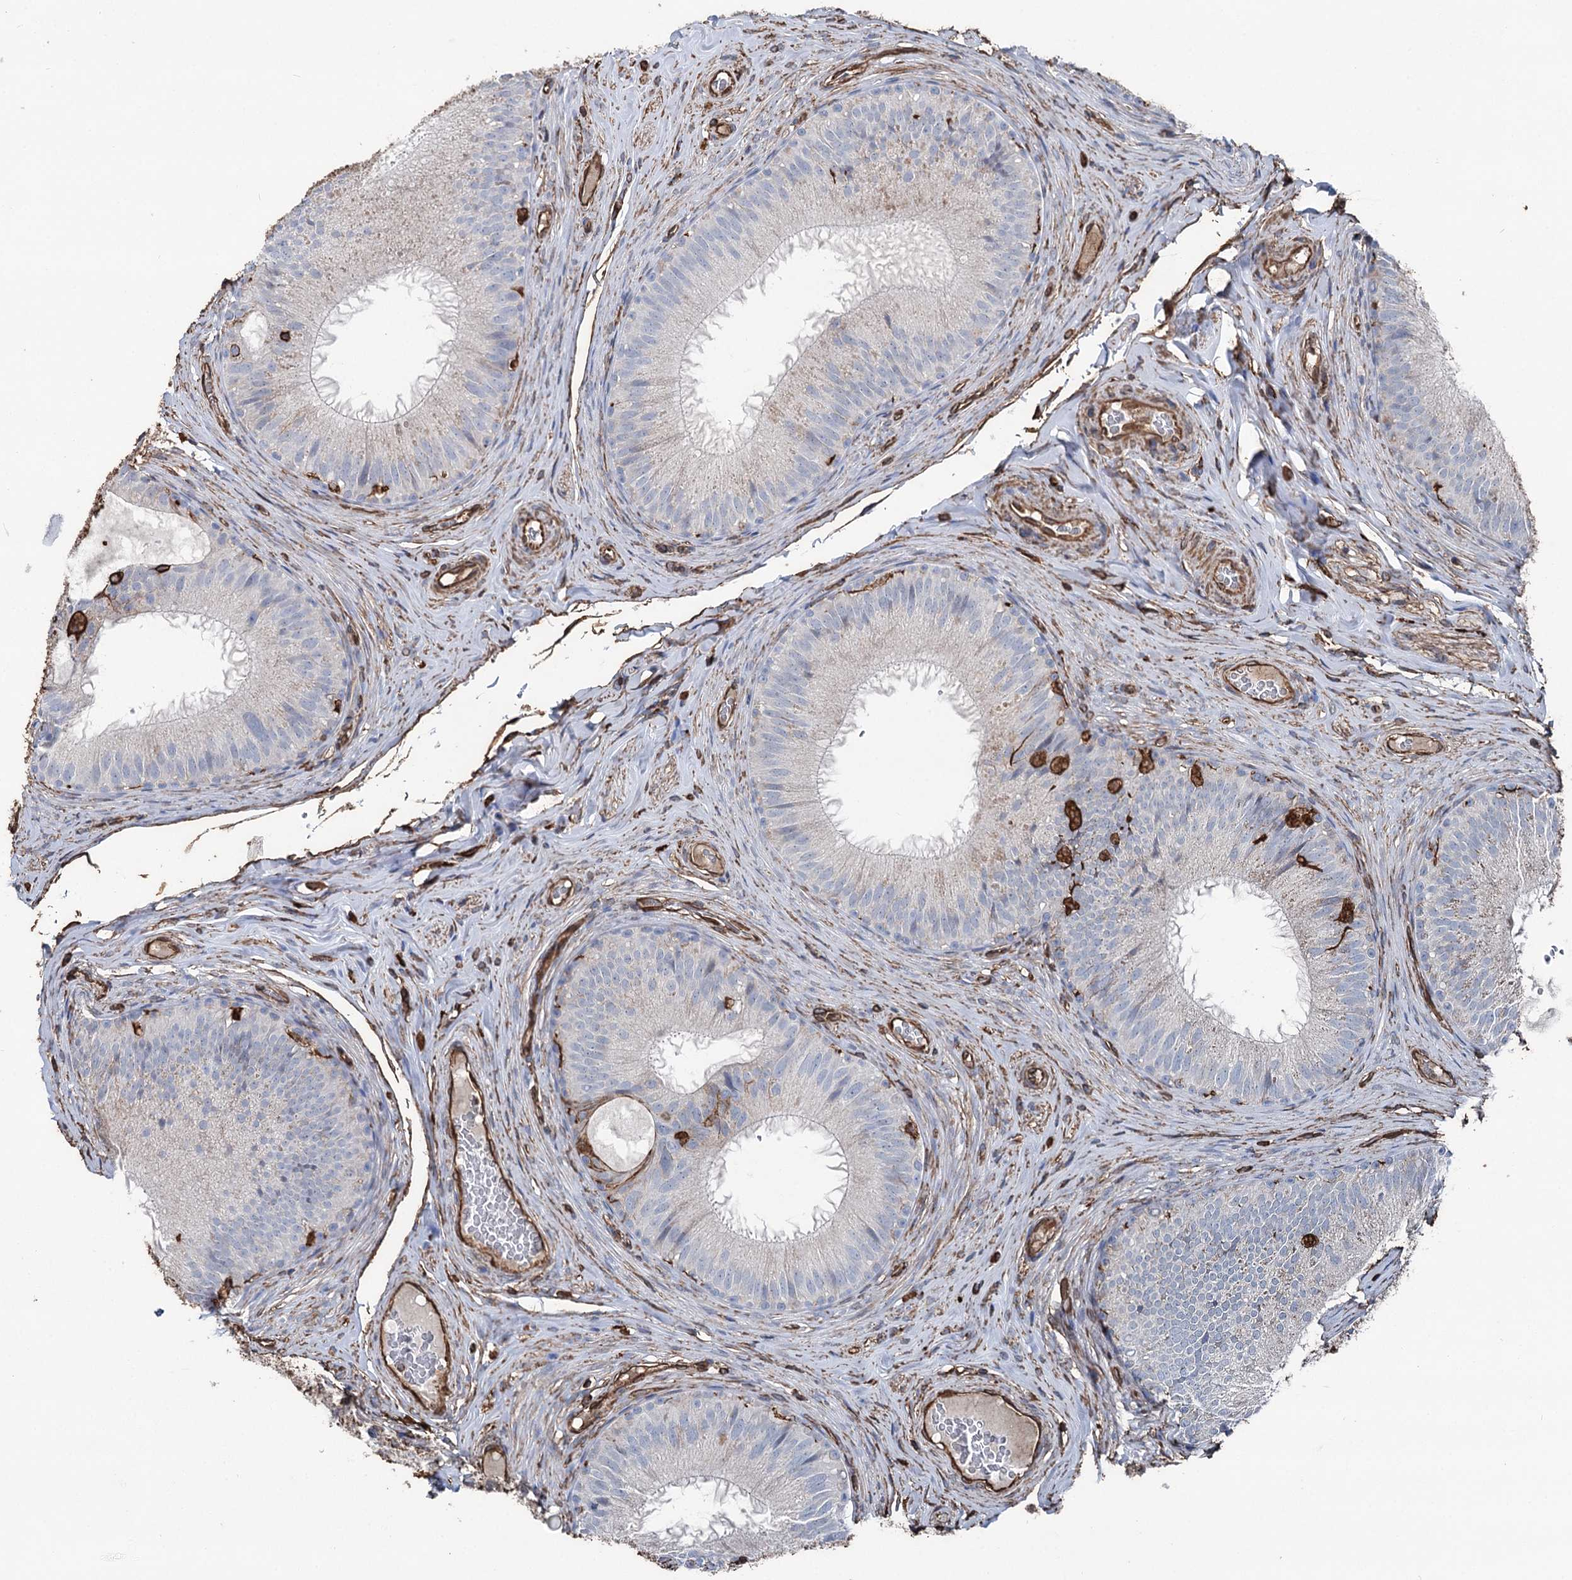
{"staining": {"intensity": "moderate", "quantity": "<25%", "location": "cytoplasmic/membranous"}, "tissue": "epididymis", "cell_type": "Glandular cells", "image_type": "normal", "snomed": [{"axis": "morphology", "description": "Normal tissue, NOS"}, {"axis": "topography", "description": "Epididymis"}], "caption": "Benign epididymis displays moderate cytoplasmic/membranous positivity in approximately <25% of glandular cells.", "gene": "CLEC4M", "patient": {"sex": "male", "age": 34}}